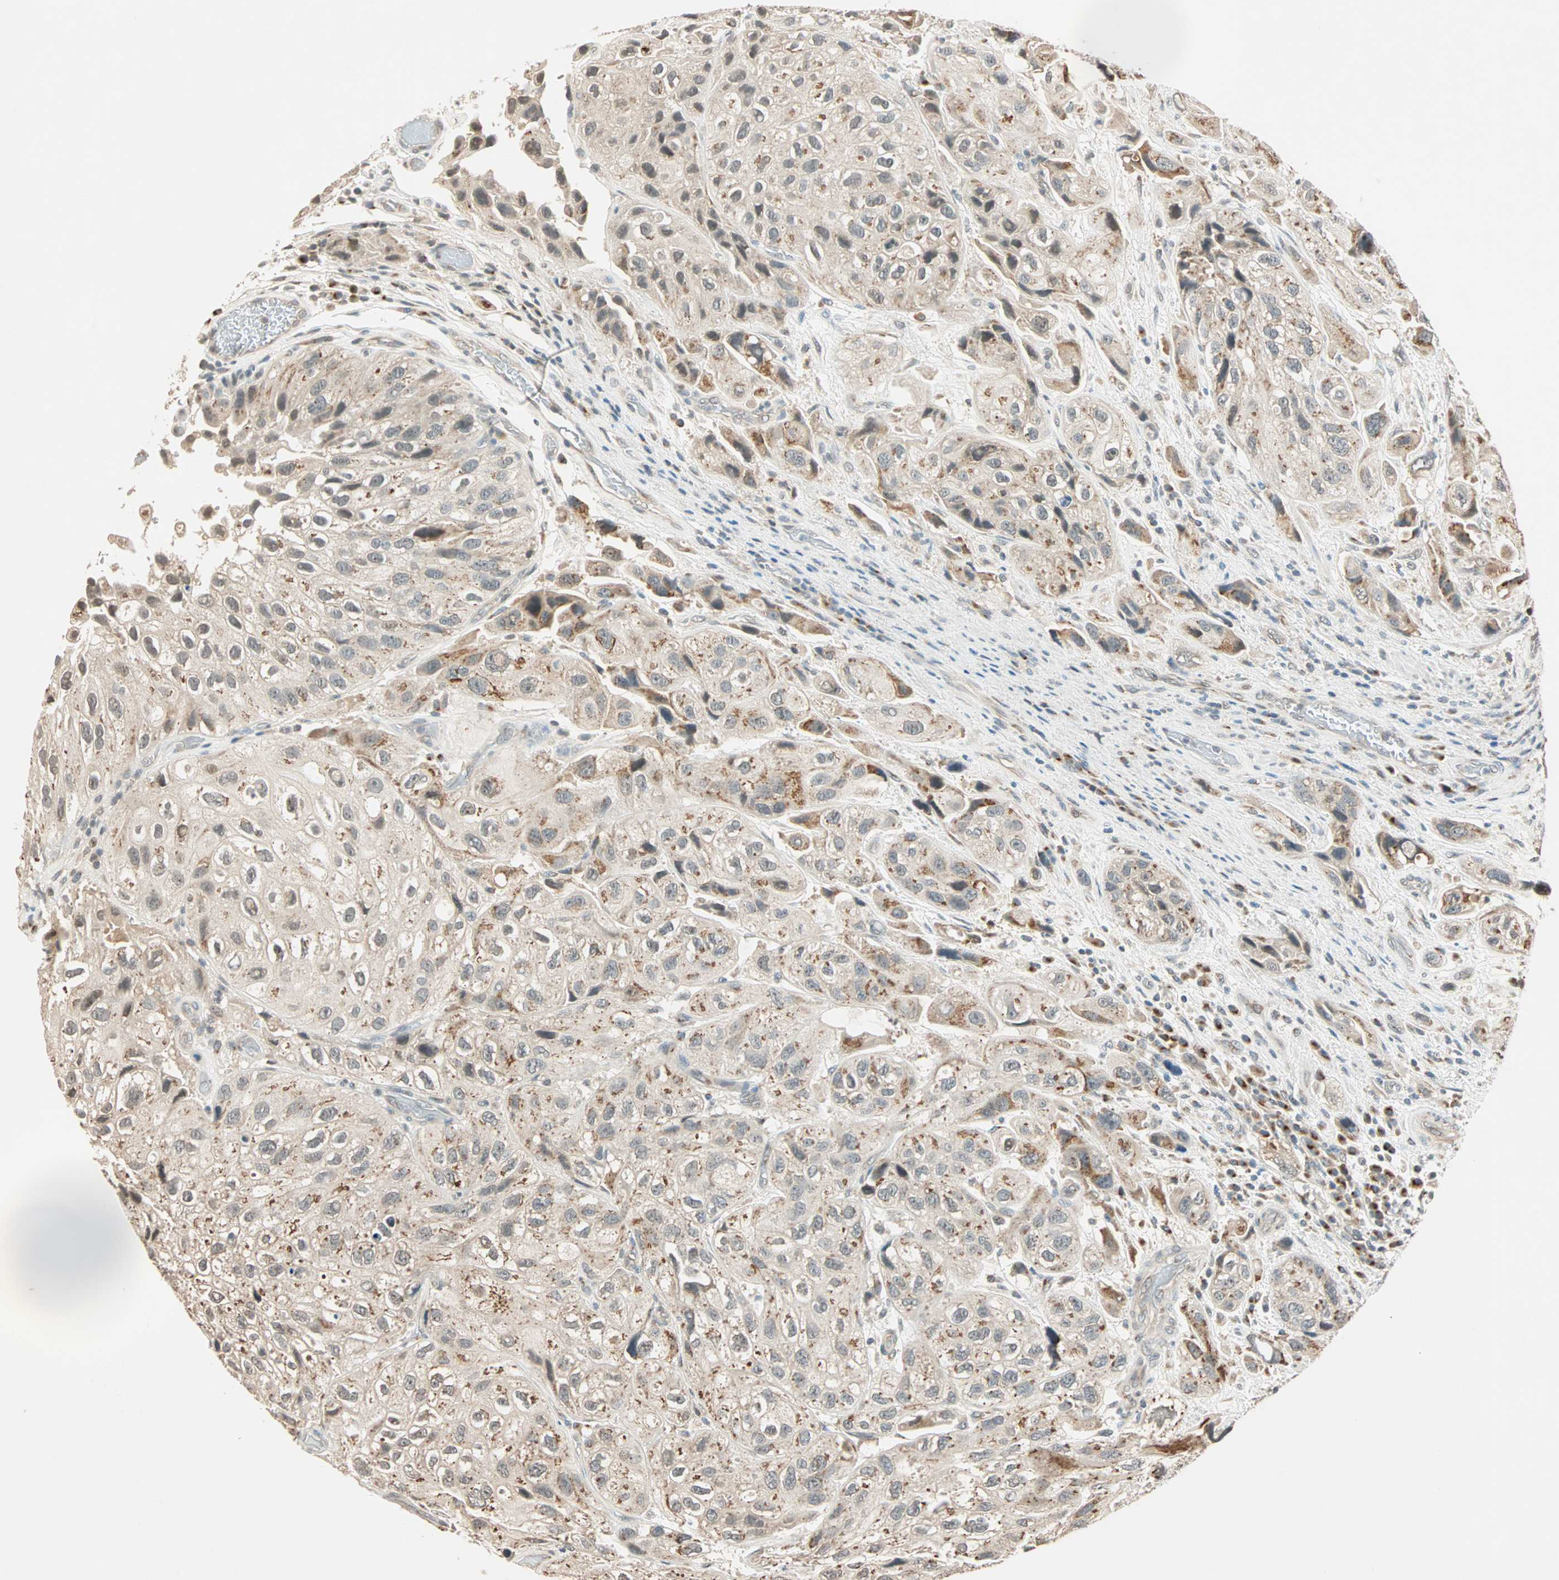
{"staining": {"intensity": "weak", "quantity": "25%-75%", "location": "cytoplasmic/membranous"}, "tissue": "urothelial cancer", "cell_type": "Tumor cells", "image_type": "cancer", "snomed": [{"axis": "morphology", "description": "Urothelial carcinoma, High grade"}, {"axis": "topography", "description": "Urinary bladder"}], "caption": "Approximately 25%-75% of tumor cells in urothelial cancer demonstrate weak cytoplasmic/membranous protein positivity as visualized by brown immunohistochemical staining.", "gene": "PRDM2", "patient": {"sex": "female", "age": 64}}